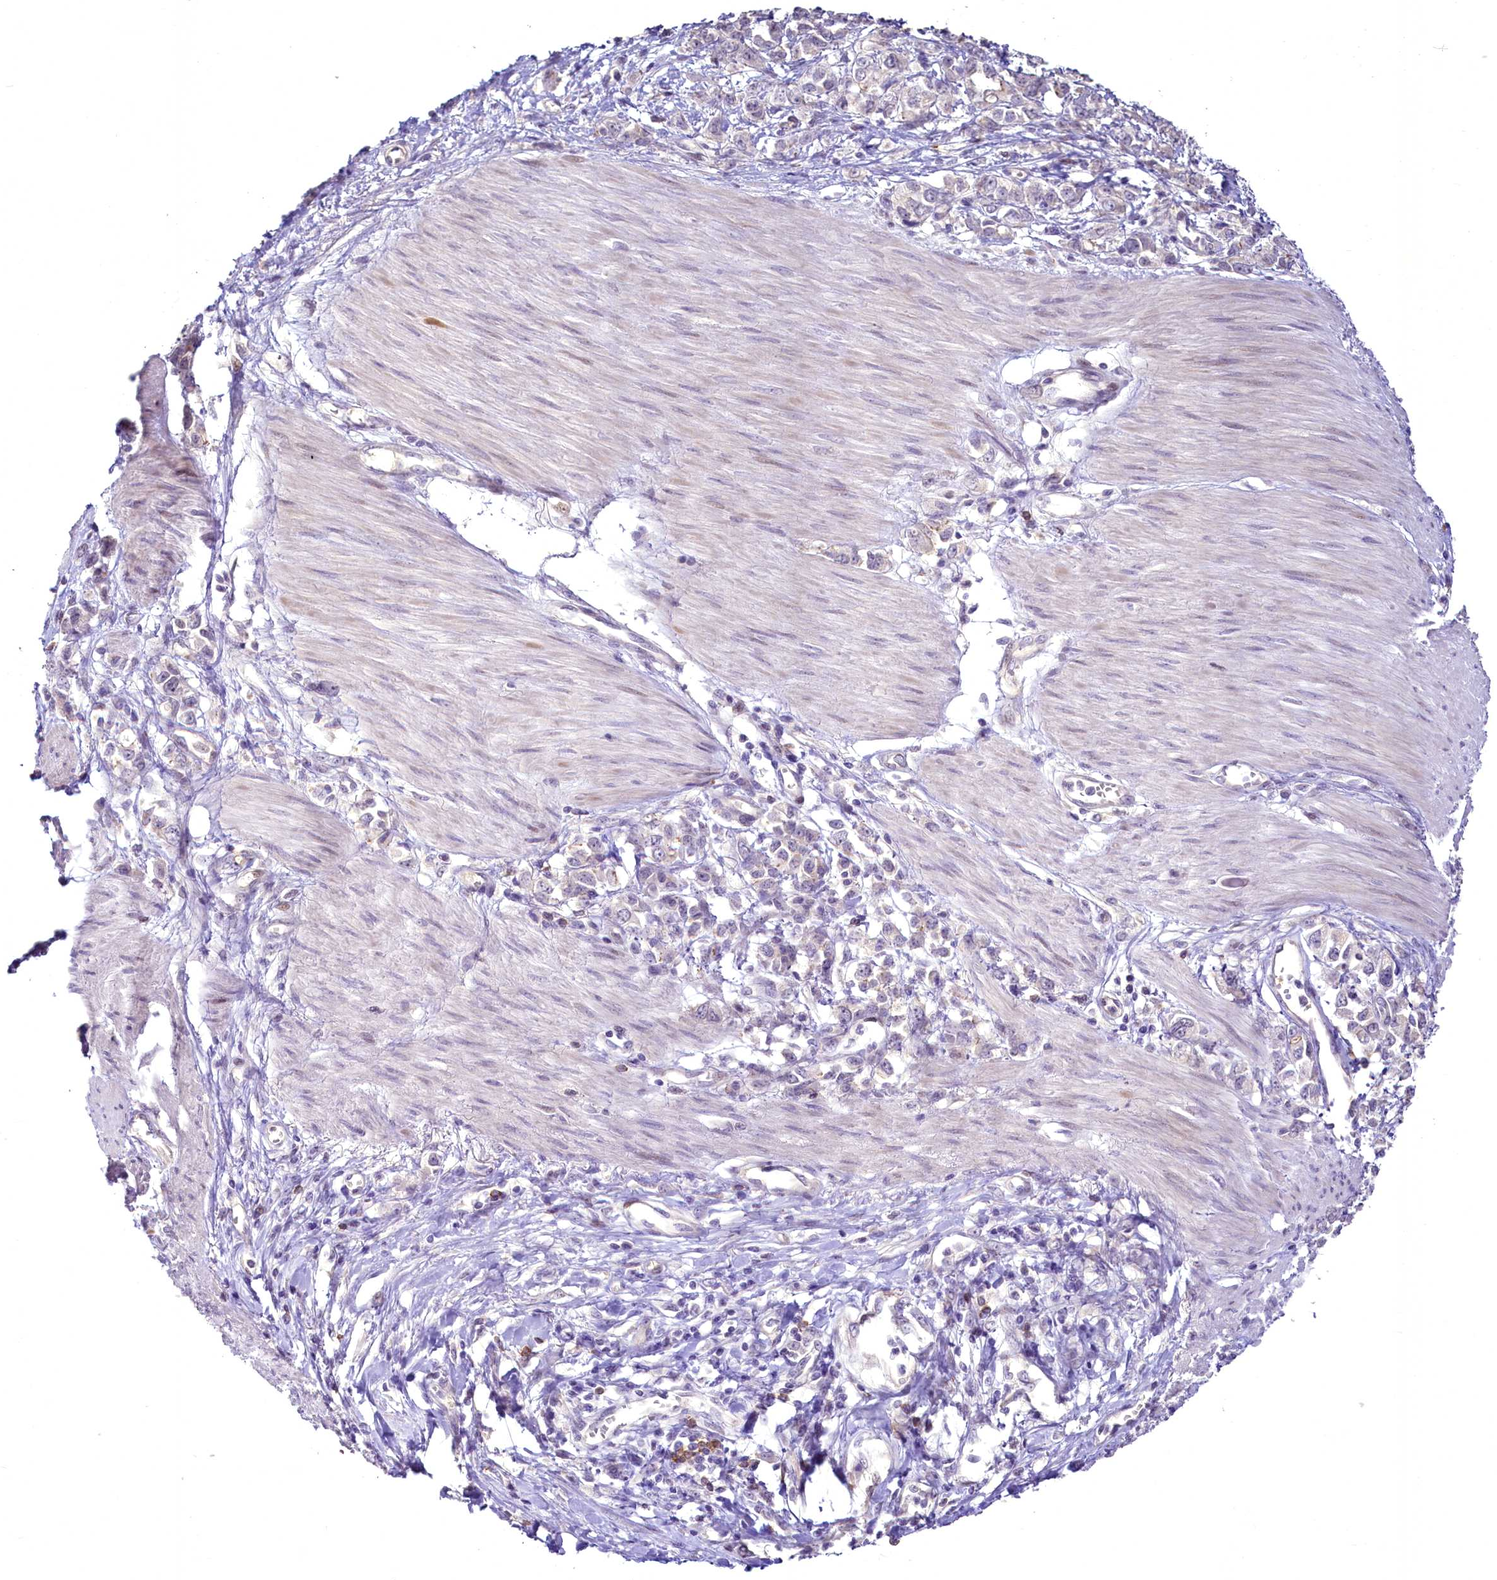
{"staining": {"intensity": "negative", "quantity": "none", "location": "none"}, "tissue": "stomach cancer", "cell_type": "Tumor cells", "image_type": "cancer", "snomed": [{"axis": "morphology", "description": "Adenocarcinoma, NOS"}, {"axis": "topography", "description": "Stomach"}], "caption": "DAB immunohistochemical staining of human adenocarcinoma (stomach) displays no significant staining in tumor cells.", "gene": "BANK1", "patient": {"sex": "female", "age": 76}}